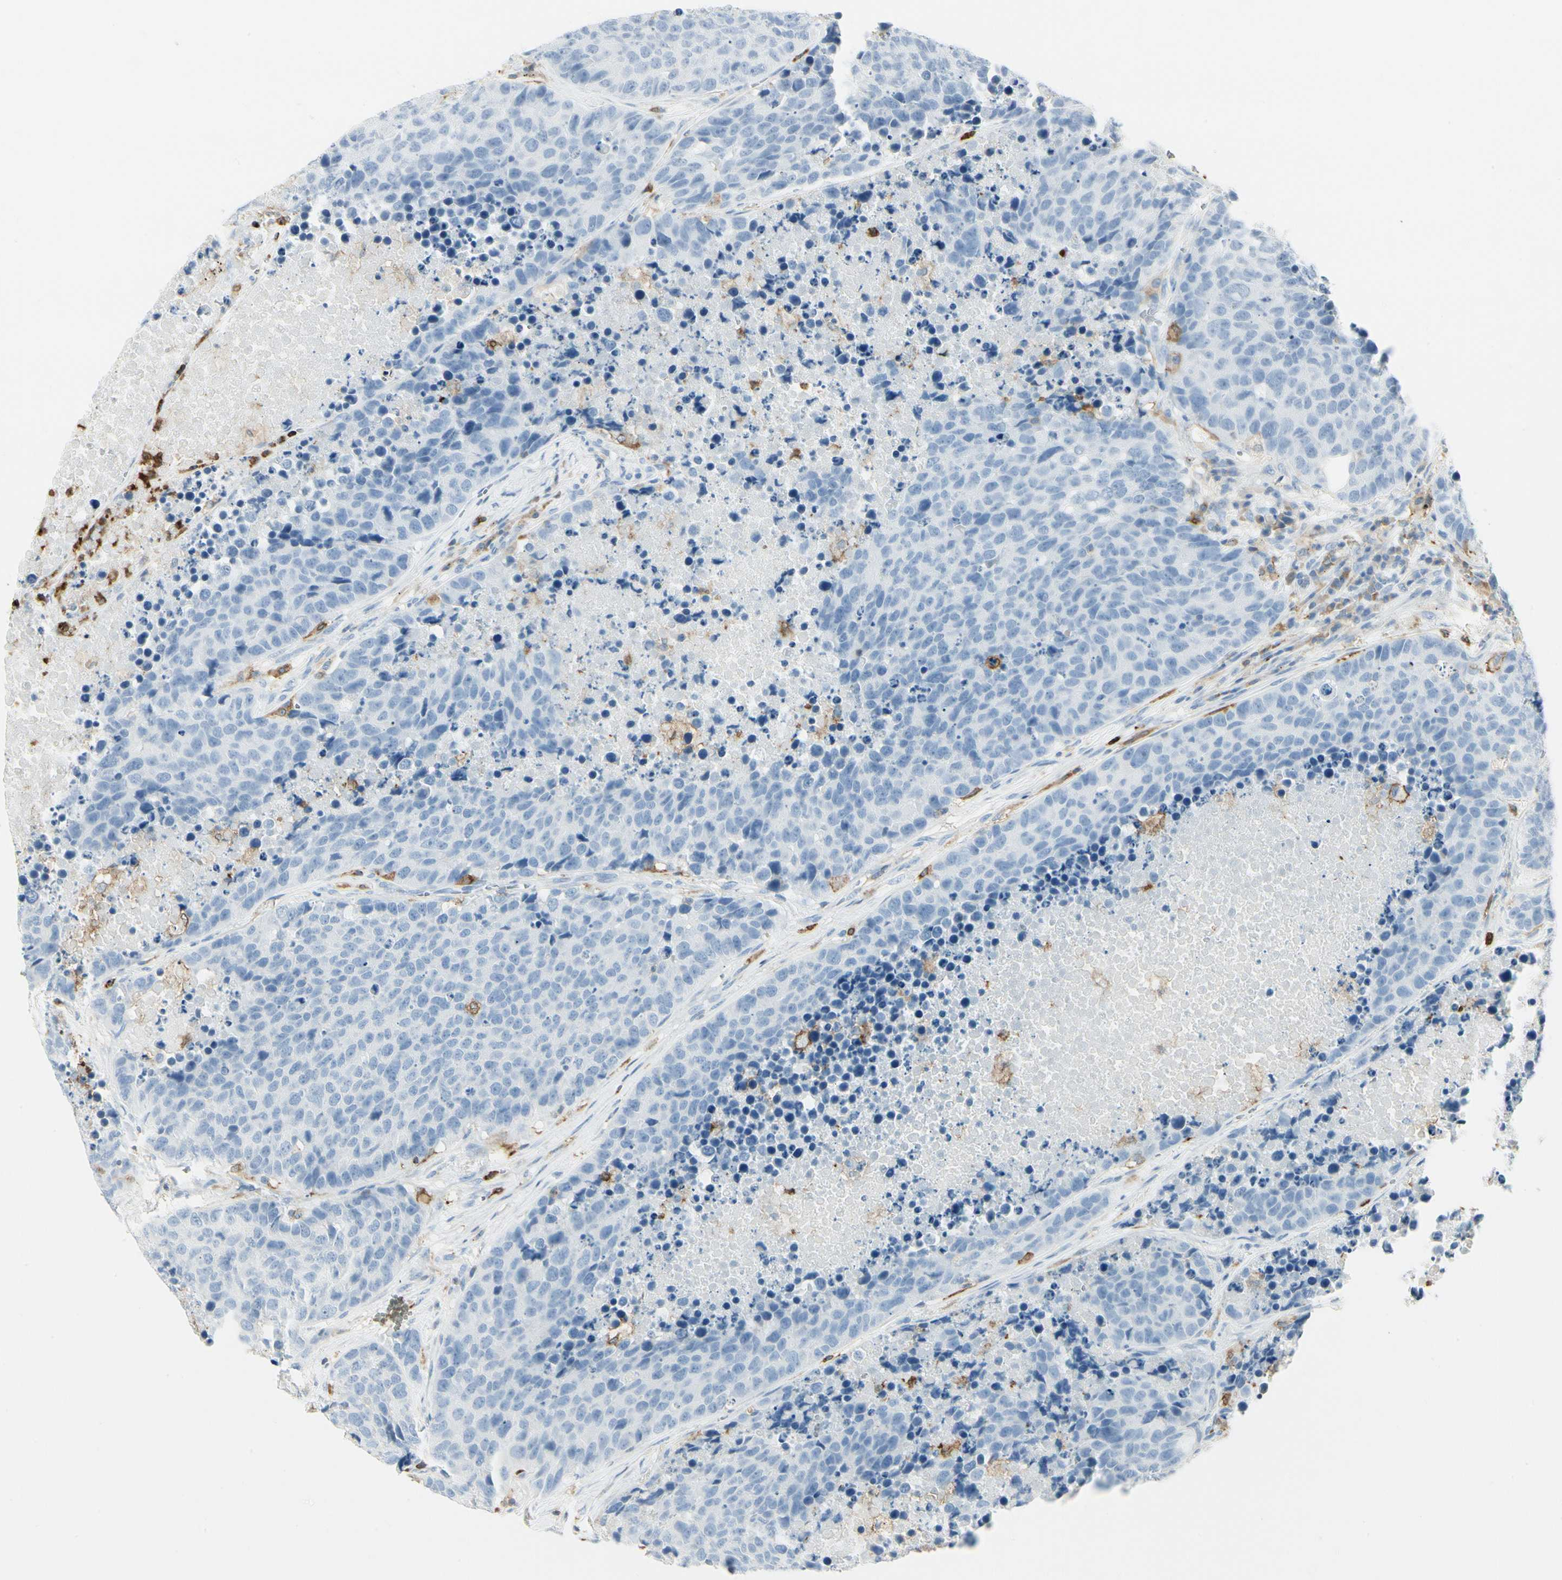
{"staining": {"intensity": "negative", "quantity": "none", "location": "none"}, "tissue": "carcinoid", "cell_type": "Tumor cells", "image_type": "cancer", "snomed": [{"axis": "morphology", "description": "Carcinoid, malignant, NOS"}, {"axis": "topography", "description": "Lung"}], "caption": "The micrograph displays no staining of tumor cells in malignant carcinoid.", "gene": "ITGB2", "patient": {"sex": "male", "age": 60}}